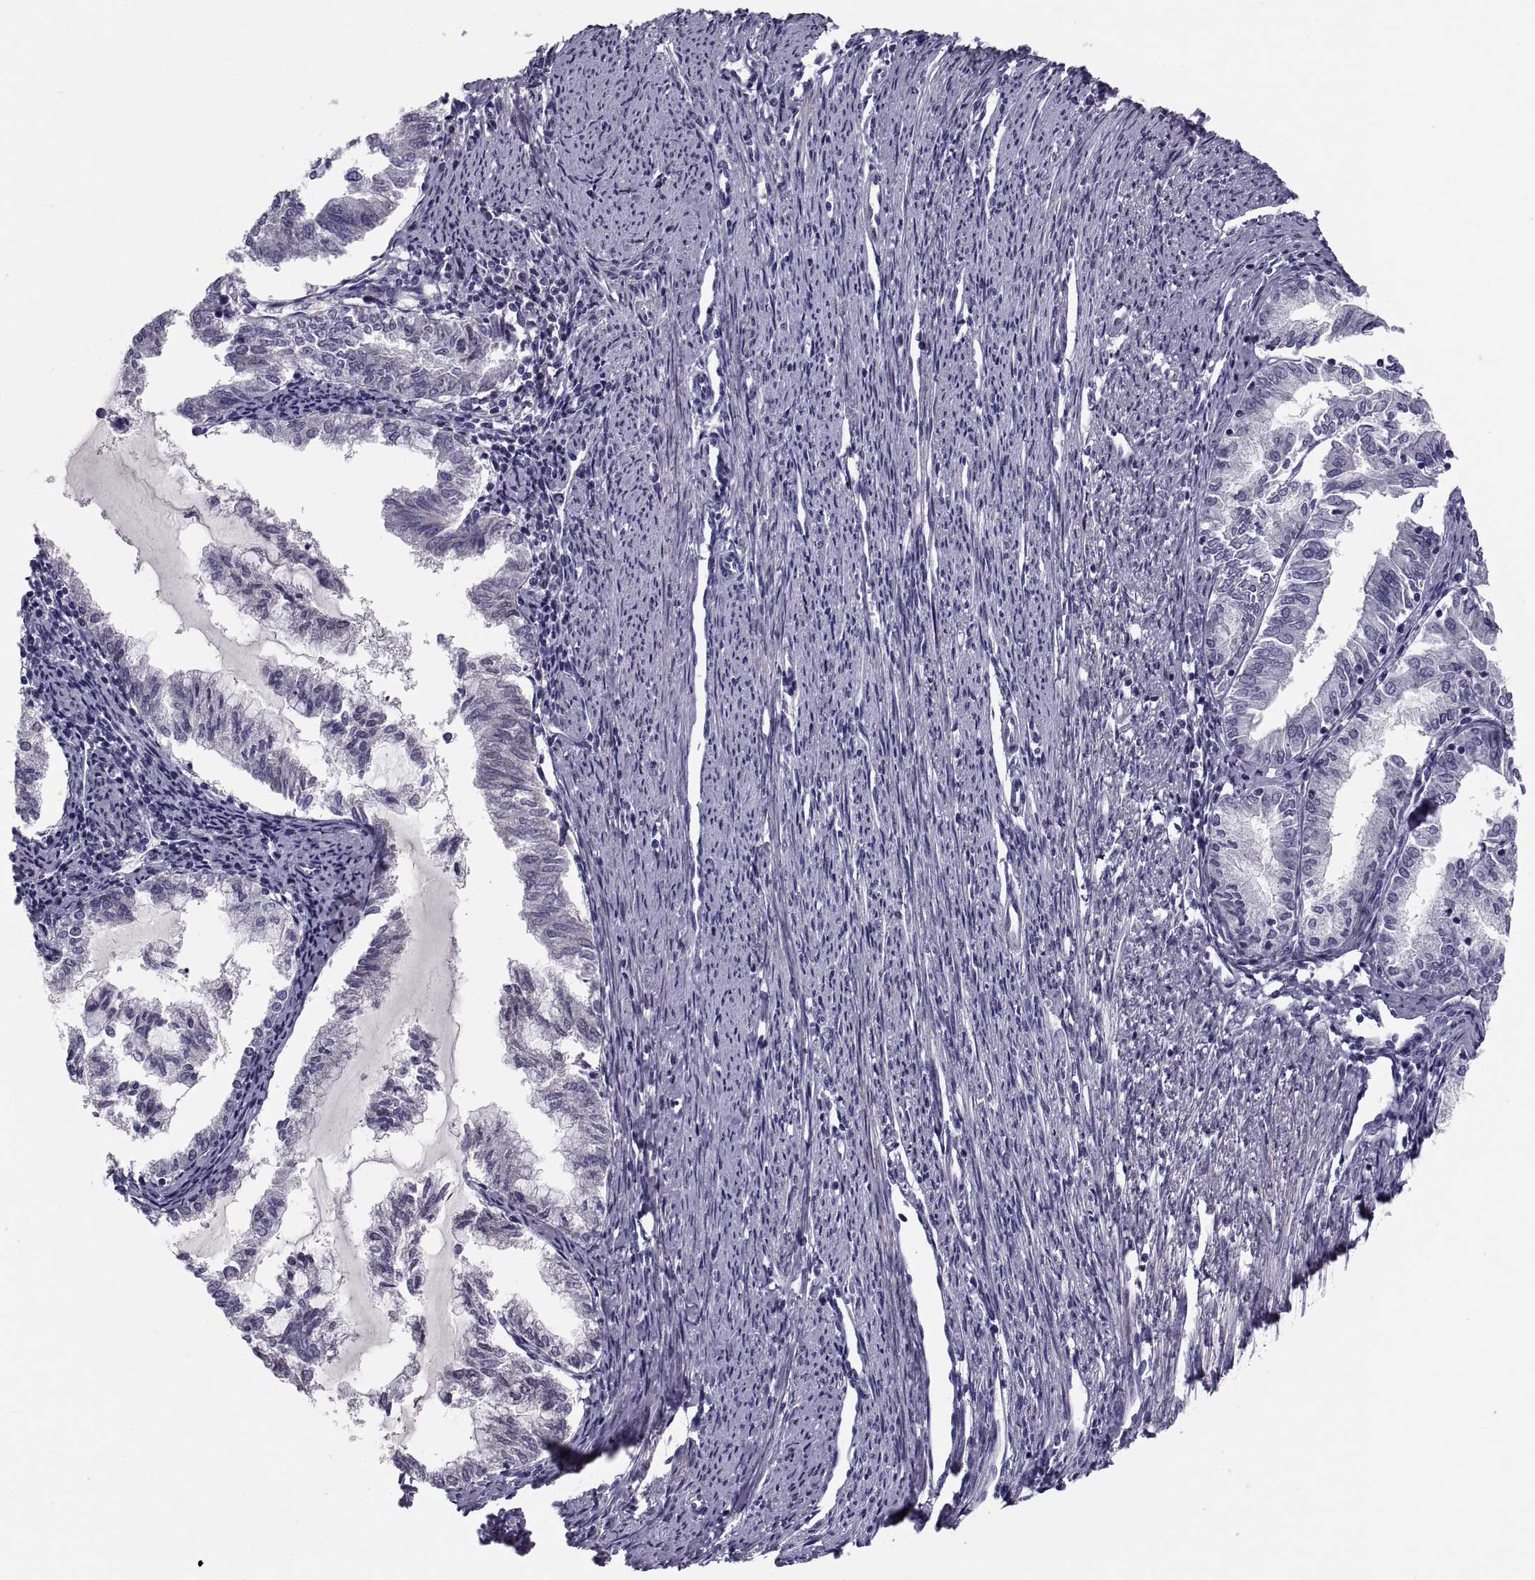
{"staining": {"intensity": "negative", "quantity": "none", "location": "none"}, "tissue": "endometrial cancer", "cell_type": "Tumor cells", "image_type": "cancer", "snomed": [{"axis": "morphology", "description": "Adenocarcinoma, NOS"}, {"axis": "topography", "description": "Endometrium"}], "caption": "A micrograph of adenocarcinoma (endometrial) stained for a protein reveals no brown staining in tumor cells.", "gene": "PDZRN4", "patient": {"sex": "female", "age": 79}}